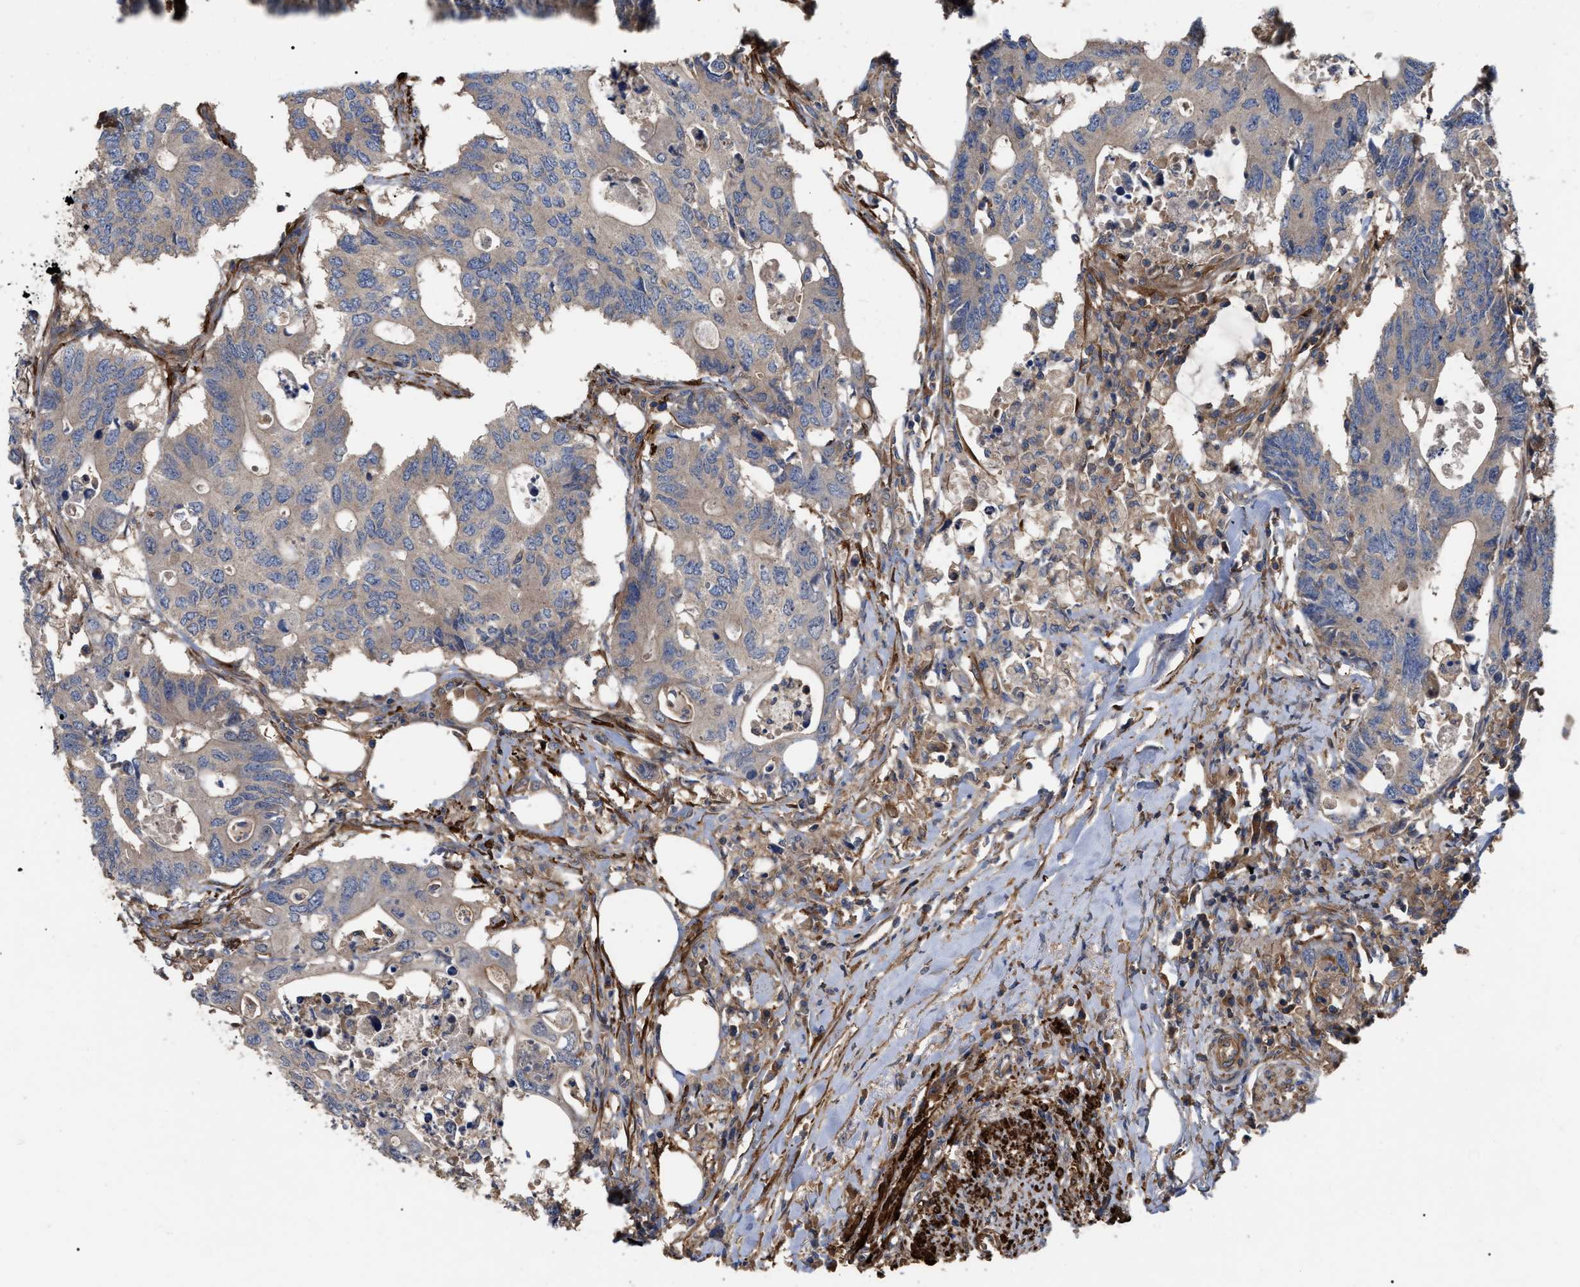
{"staining": {"intensity": "weak", "quantity": "25%-75%", "location": "cytoplasmic/membranous"}, "tissue": "colorectal cancer", "cell_type": "Tumor cells", "image_type": "cancer", "snomed": [{"axis": "morphology", "description": "Adenocarcinoma, NOS"}, {"axis": "topography", "description": "Colon"}], "caption": "Colorectal adenocarcinoma stained with a brown dye reveals weak cytoplasmic/membranous positive expression in approximately 25%-75% of tumor cells.", "gene": "RABEP1", "patient": {"sex": "male", "age": 71}}